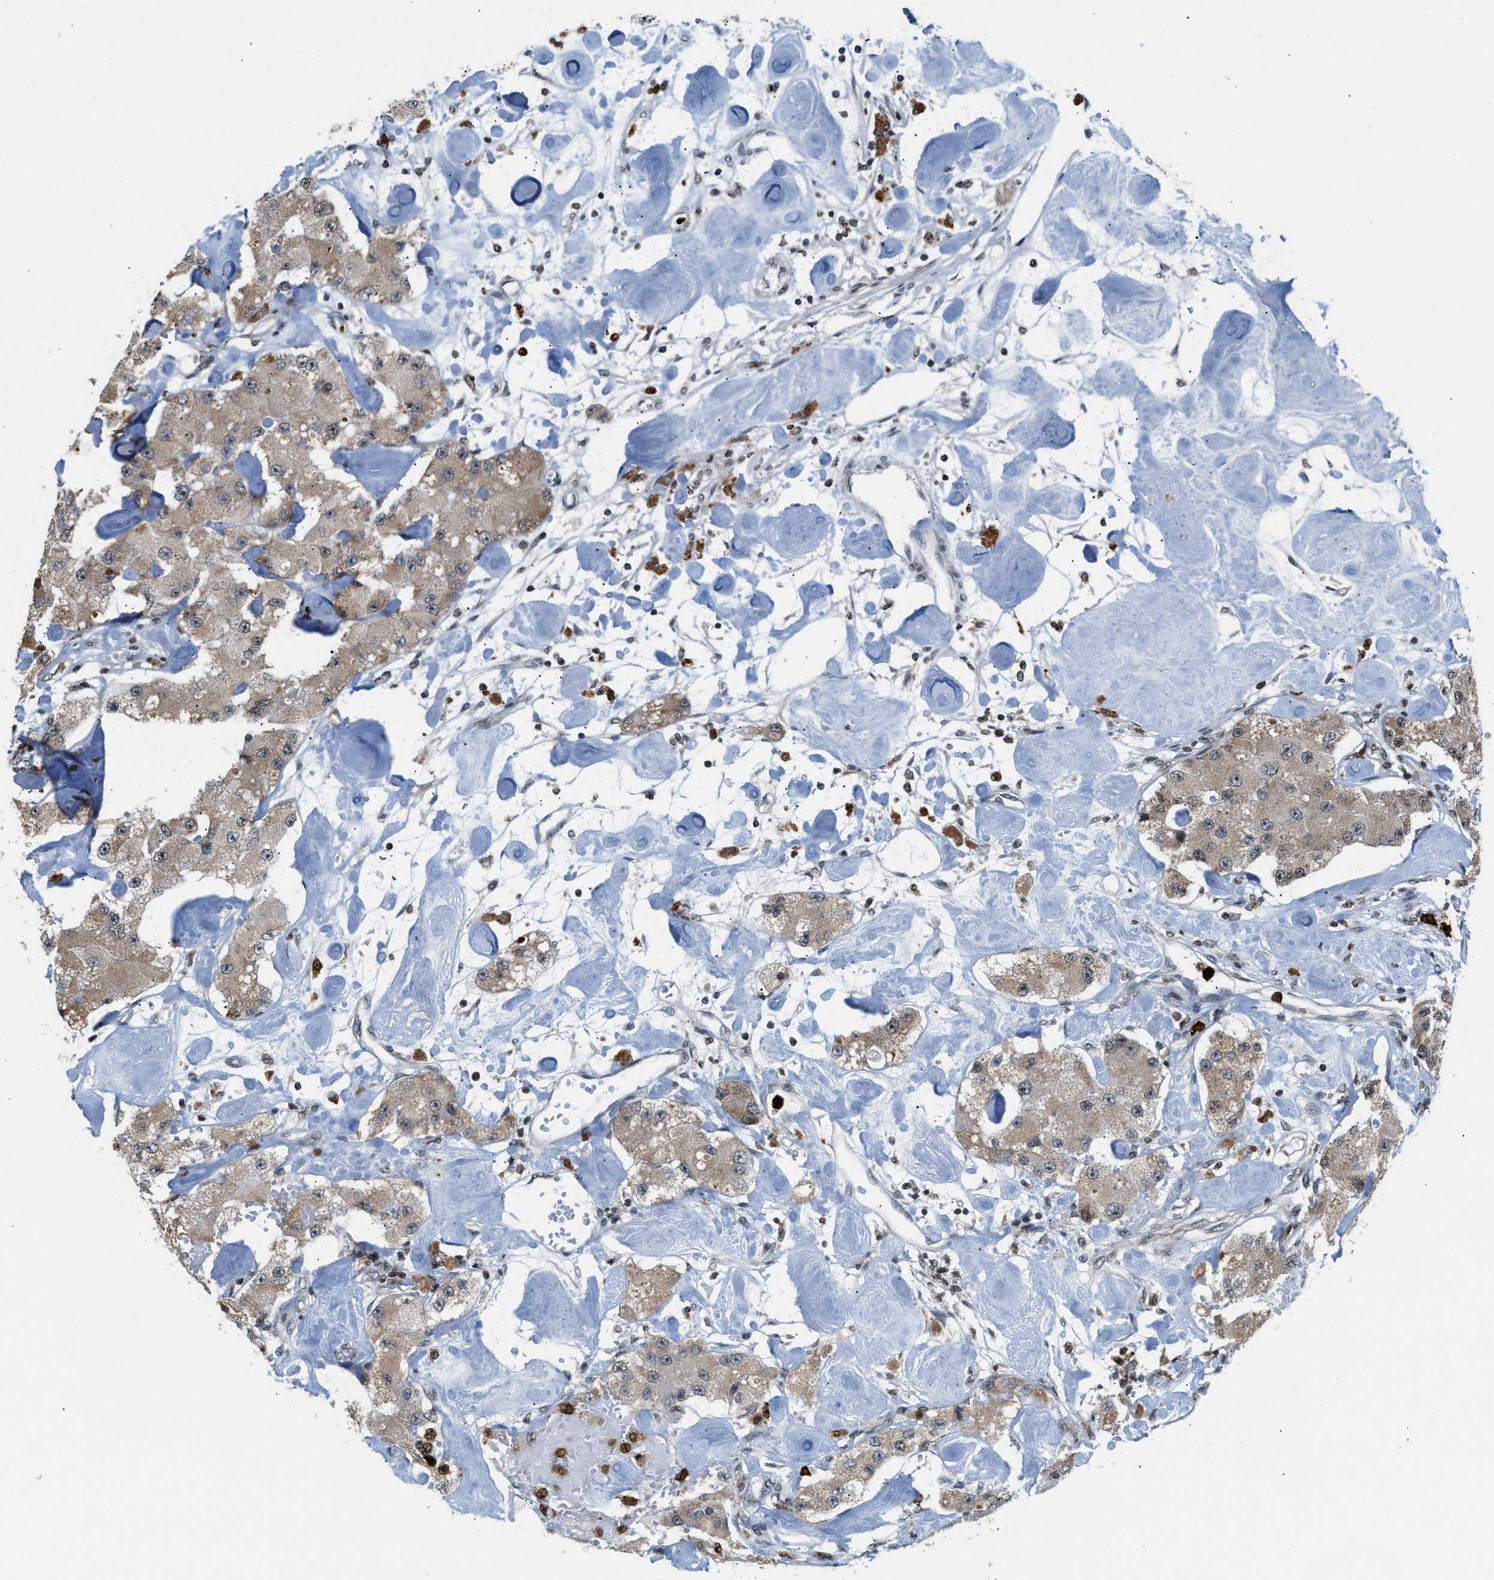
{"staining": {"intensity": "weak", "quantity": ">75%", "location": "cytoplasmic/membranous"}, "tissue": "carcinoid", "cell_type": "Tumor cells", "image_type": "cancer", "snomed": [{"axis": "morphology", "description": "Carcinoid, malignant, NOS"}, {"axis": "topography", "description": "Pancreas"}], "caption": "An immunohistochemistry (IHC) histopathology image of neoplastic tissue is shown. Protein staining in brown shows weak cytoplasmic/membranous positivity in carcinoid (malignant) within tumor cells.", "gene": "PRUNE2", "patient": {"sex": "male", "age": 41}}